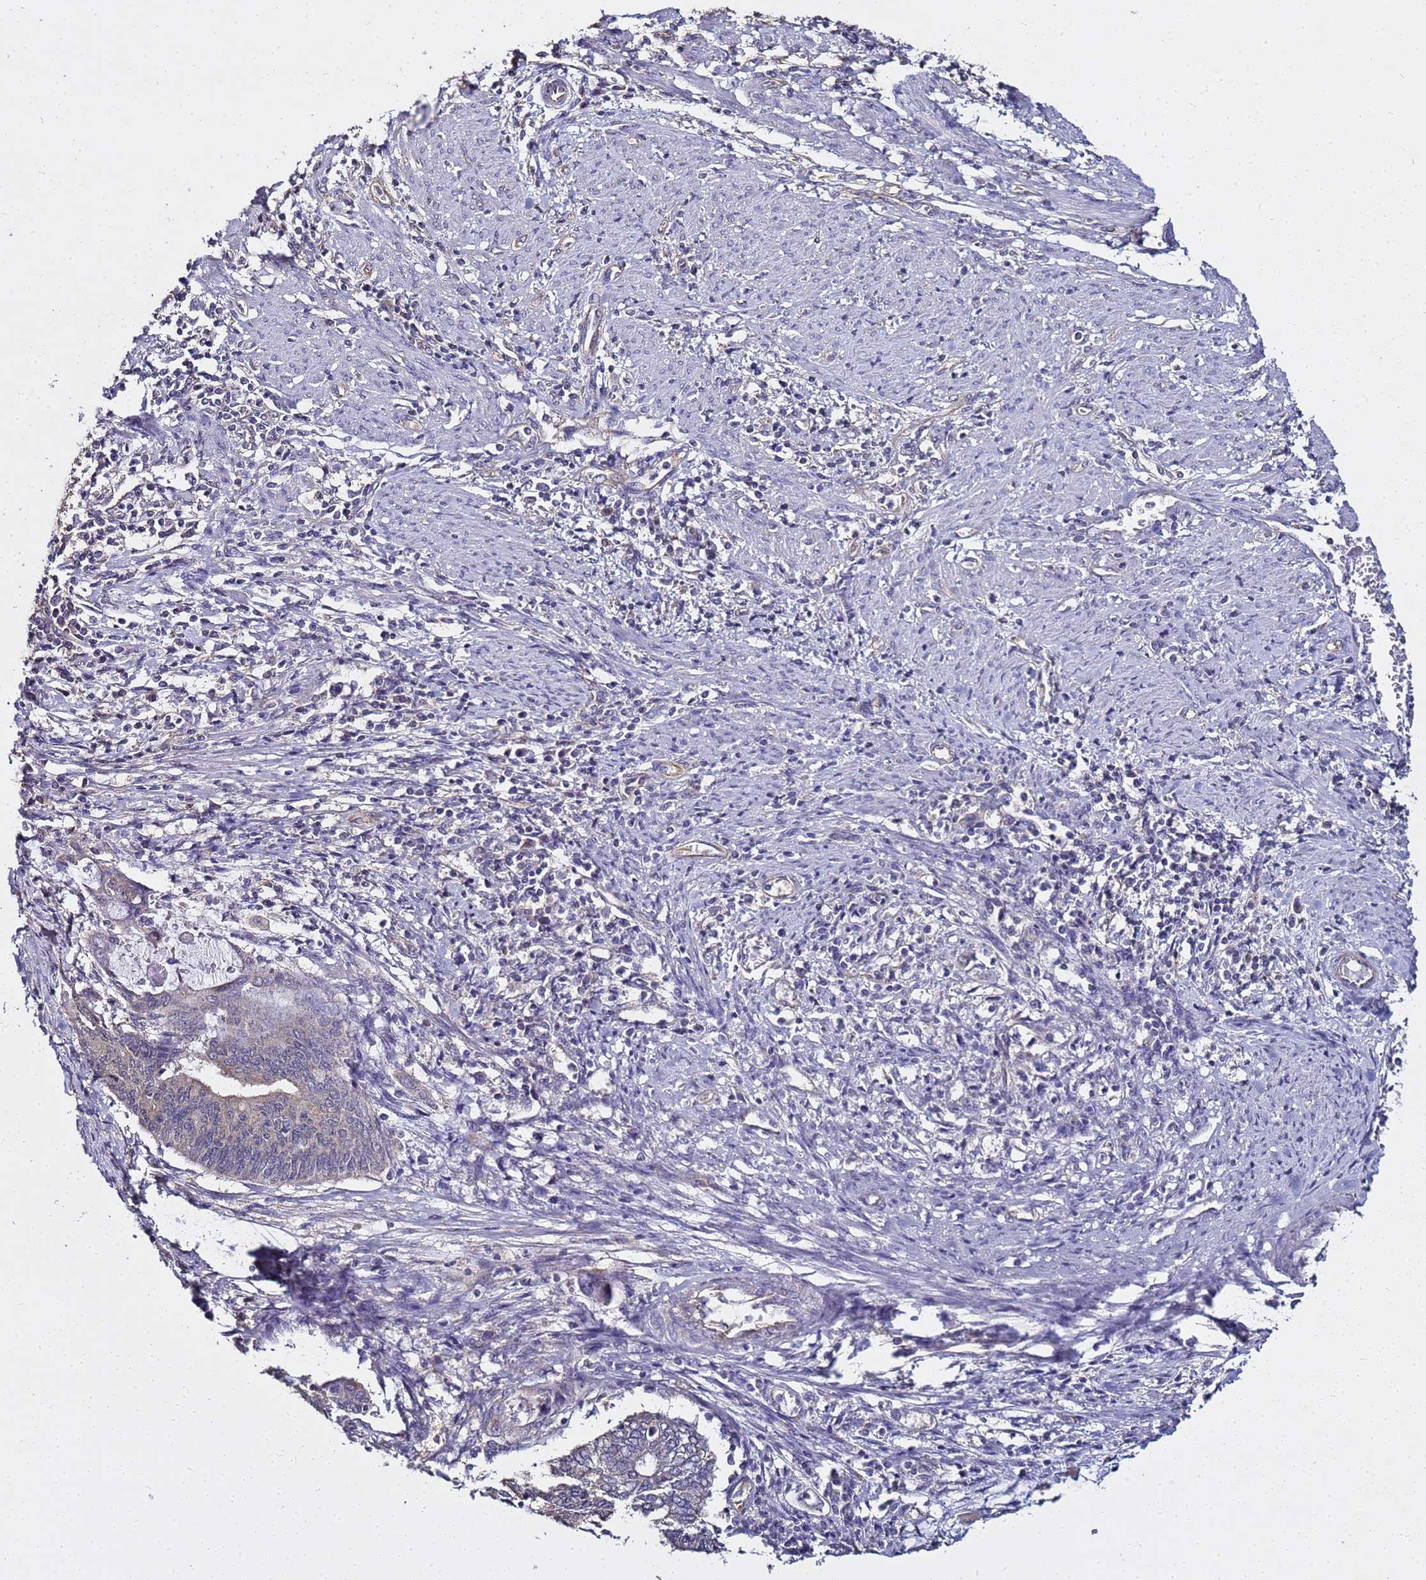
{"staining": {"intensity": "negative", "quantity": "none", "location": "none"}, "tissue": "endometrial cancer", "cell_type": "Tumor cells", "image_type": "cancer", "snomed": [{"axis": "morphology", "description": "Adenocarcinoma, NOS"}, {"axis": "topography", "description": "Uterus"}, {"axis": "topography", "description": "Endometrium"}], "caption": "Immunohistochemistry (IHC) of human adenocarcinoma (endometrial) displays no staining in tumor cells. (Immunohistochemistry, brightfield microscopy, high magnification).", "gene": "ENOPH1", "patient": {"sex": "female", "age": 70}}